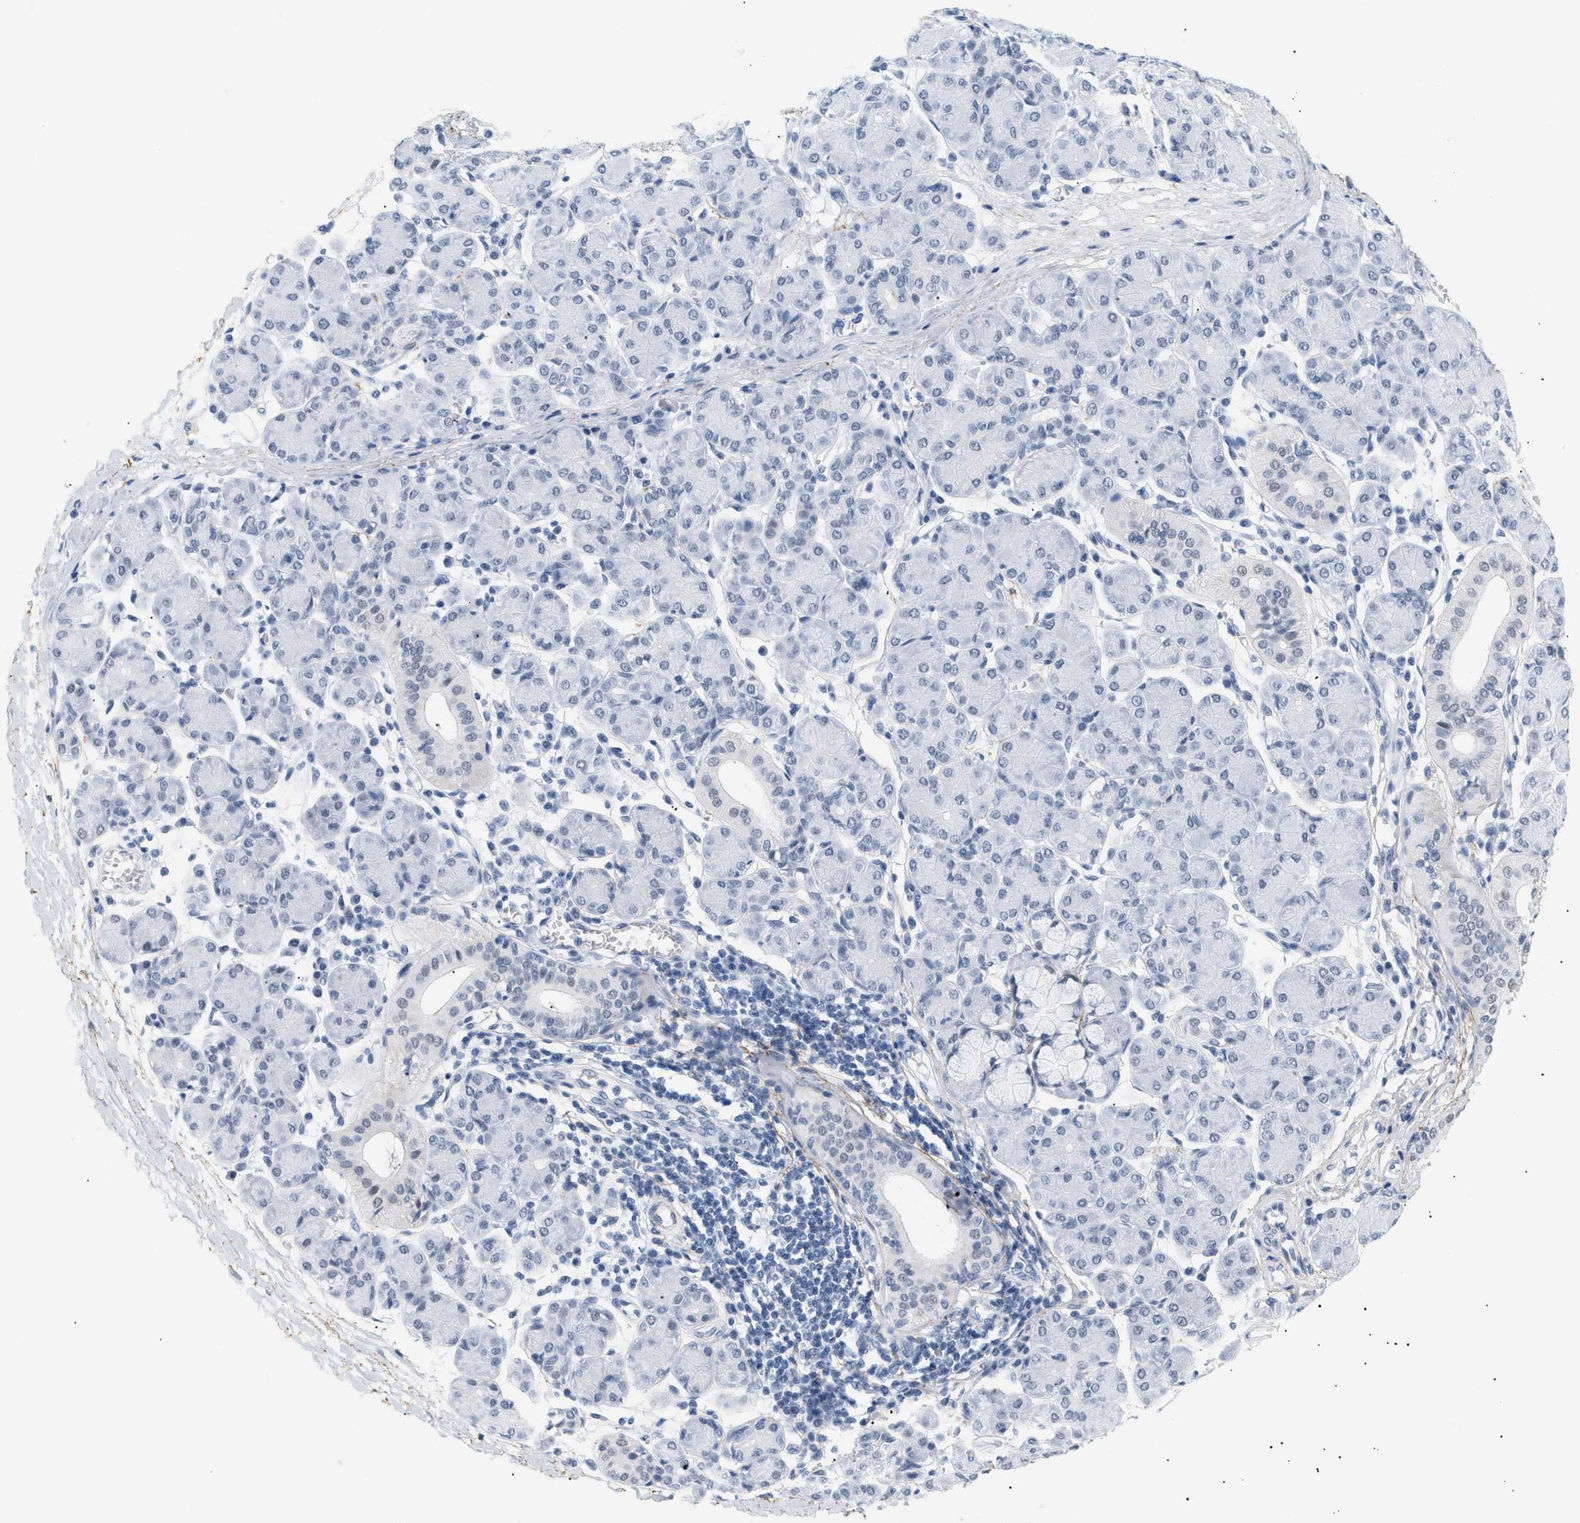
{"staining": {"intensity": "negative", "quantity": "none", "location": "none"}, "tissue": "salivary gland", "cell_type": "Glandular cells", "image_type": "normal", "snomed": [{"axis": "morphology", "description": "Normal tissue, NOS"}, {"axis": "morphology", "description": "Inflammation, NOS"}, {"axis": "topography", "description": "Lymph node"}, {"axis": "topography", "description": "Salivary gland"}], "caption": "DAB immunohistochemical staining of unremarkable salivary gland displays no significant positivity in glandular cells. The staining was performed using DAB (3,3'-diaminobenzidine) to visualize the protein expression in brown, while the nuclei were stained in blue with hematoxylin (Magnification: 20x).", "gene": "ELN", "patient": {"sex": "male", "age": 3}}